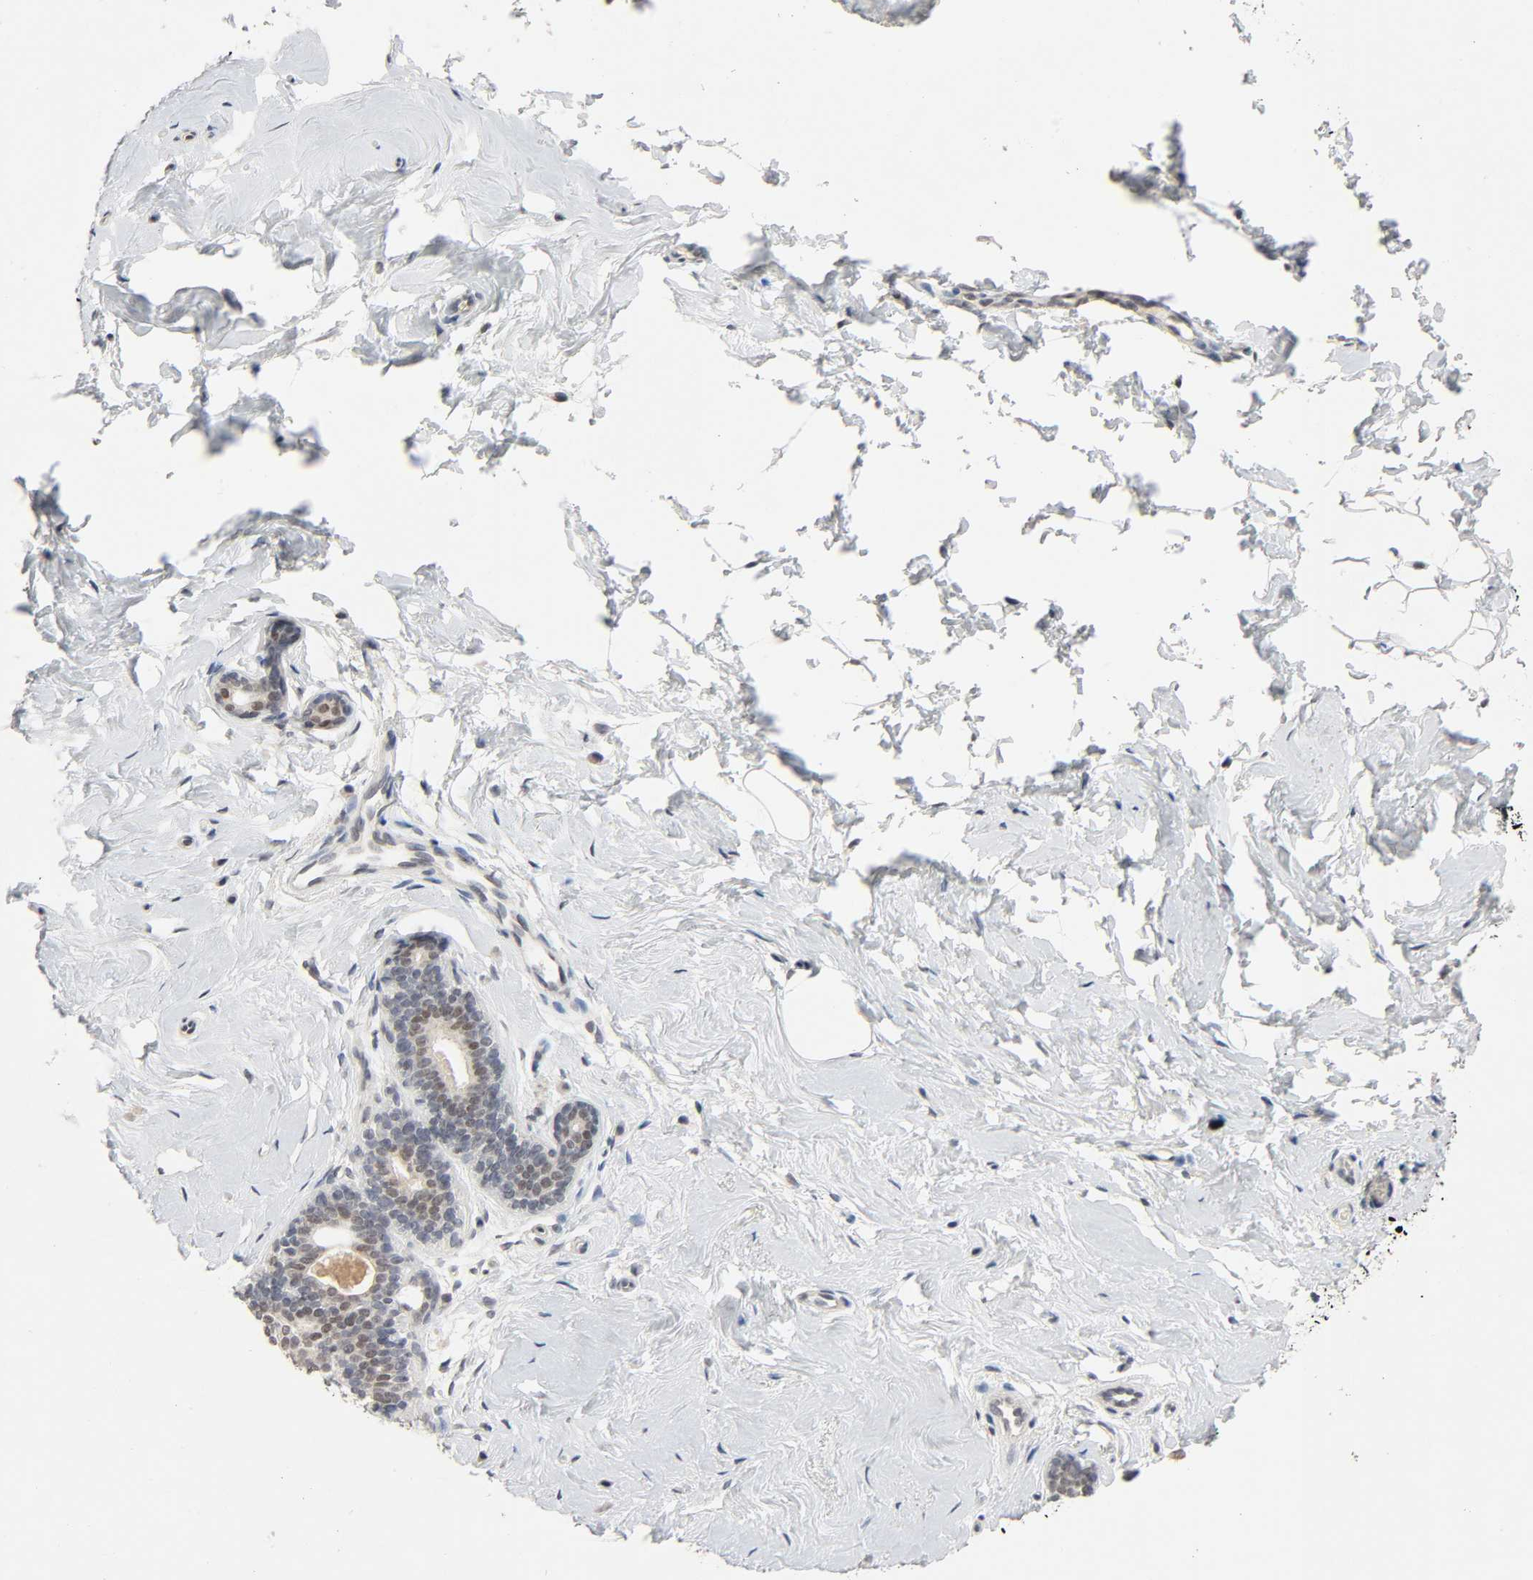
{"staining": {"intensity": "negative", "quantity": "none", "location": "none"}, "tissue": "breast", "cell_type": "Adipocytes", "image_type": "normal", "snomed": [{"axis": "morphology", "description": "Normal tissue, NOS"}, {"axis": "topography", "description": "Breast"}], "caption": "Breast was stained to show a protein in brown. There is no significant expression in adipocytes. The staining is performed using DAB (3,3'-diaminobenzidine) brown chromogen with nuclei counter-stained in using hematoxylin.", "gene": "MAPKAPK5", "patient": {"sex": "female", "age": 52}}